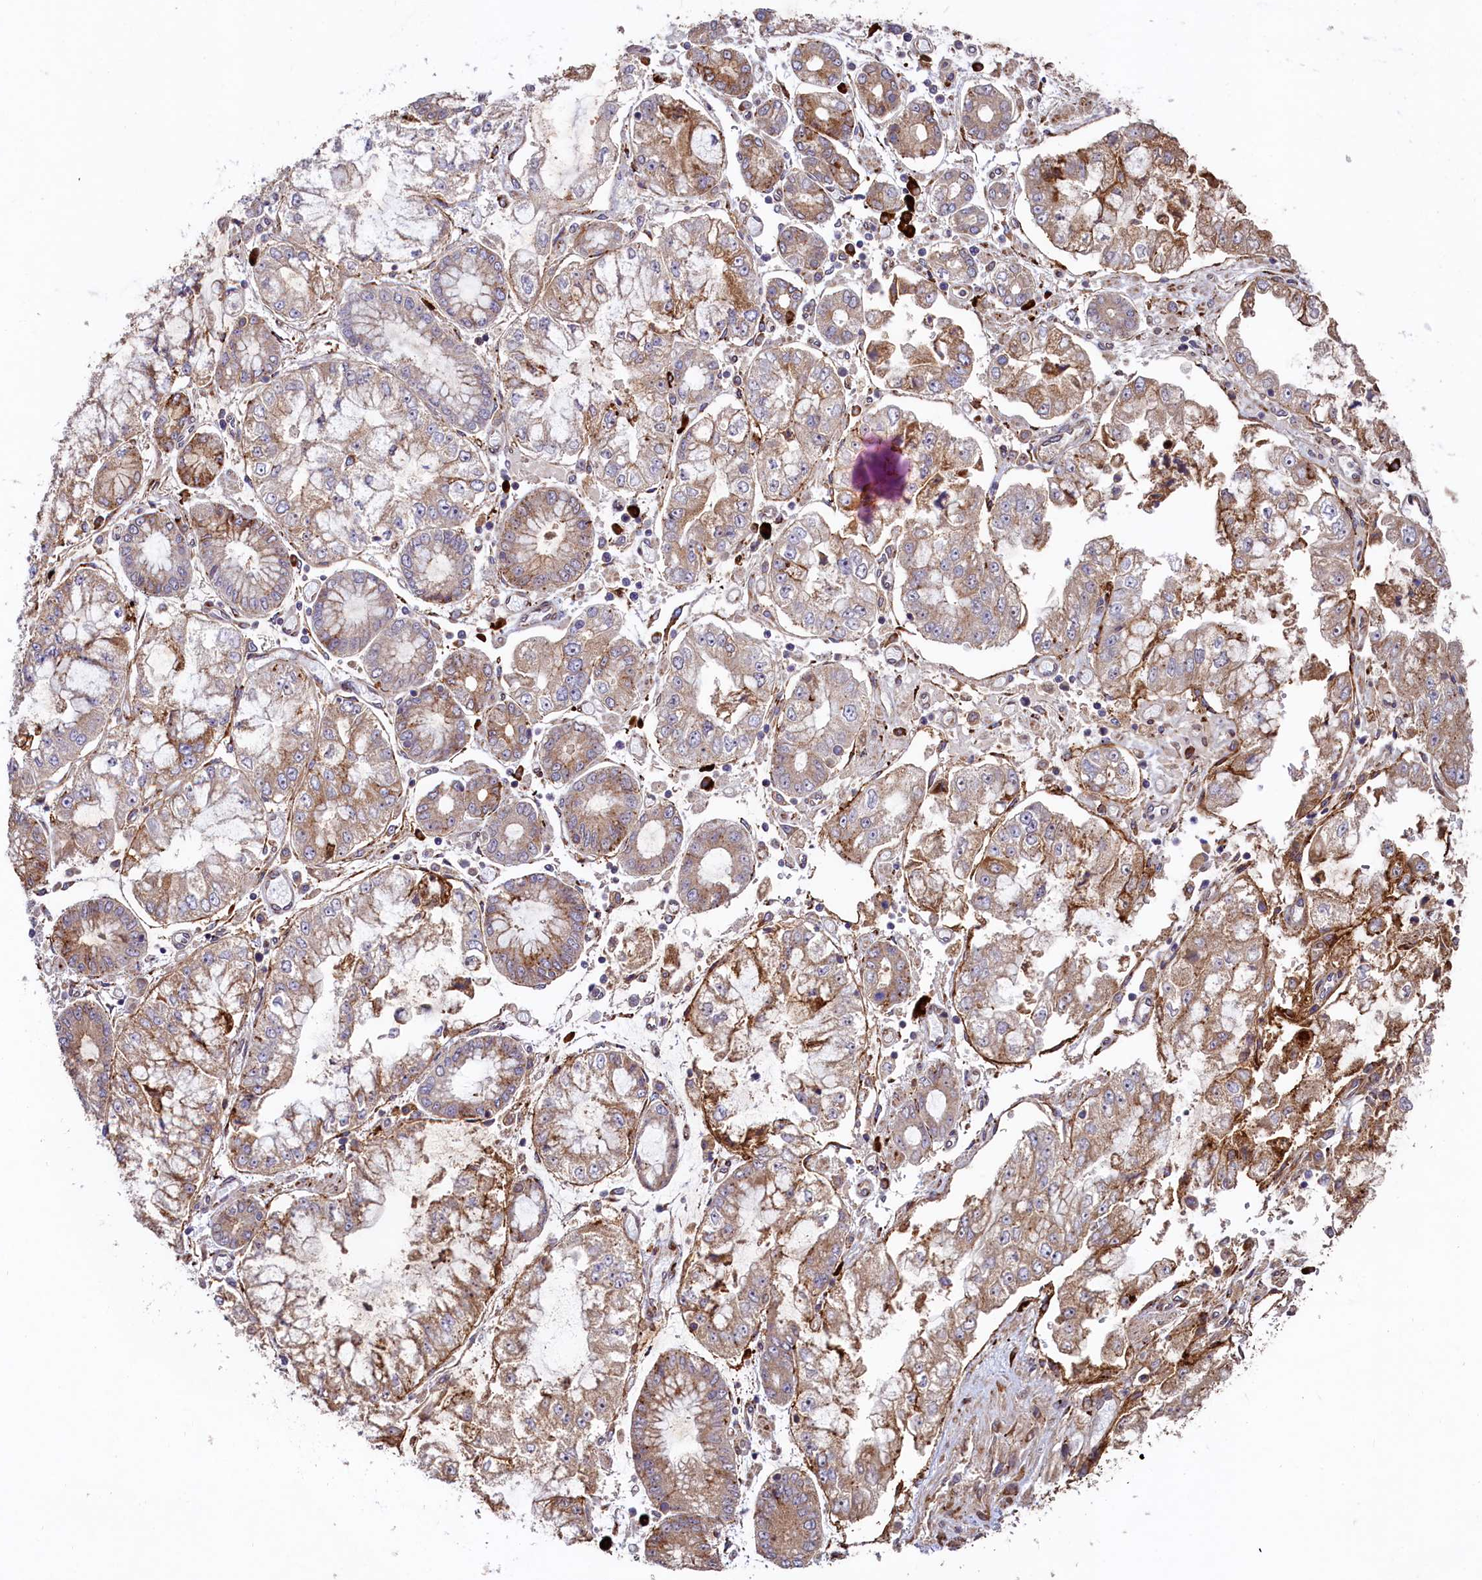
{"staining": {"intensity": "moderate", "quantity": "25%-75%", "location": "cytoplasmic/membranous"}, "tissue": "stomach cancer", "cell_type": "Tumor cells", "image_type": "cancer", "snomed": [{"axis": "morphology", "description": "Adenocarcinoma, NOS"}, {"axis": "topography", "description": "Stomach"}], "caption": "Protein analysis of stomach cancer (adenocarcinoma) tissue exhibits moderate cytoplasmic/membranous positivity in about 25%-75% of tumor cells.", "gene": "C5orf15", "patient": {"sex": "male", "age": 76}}